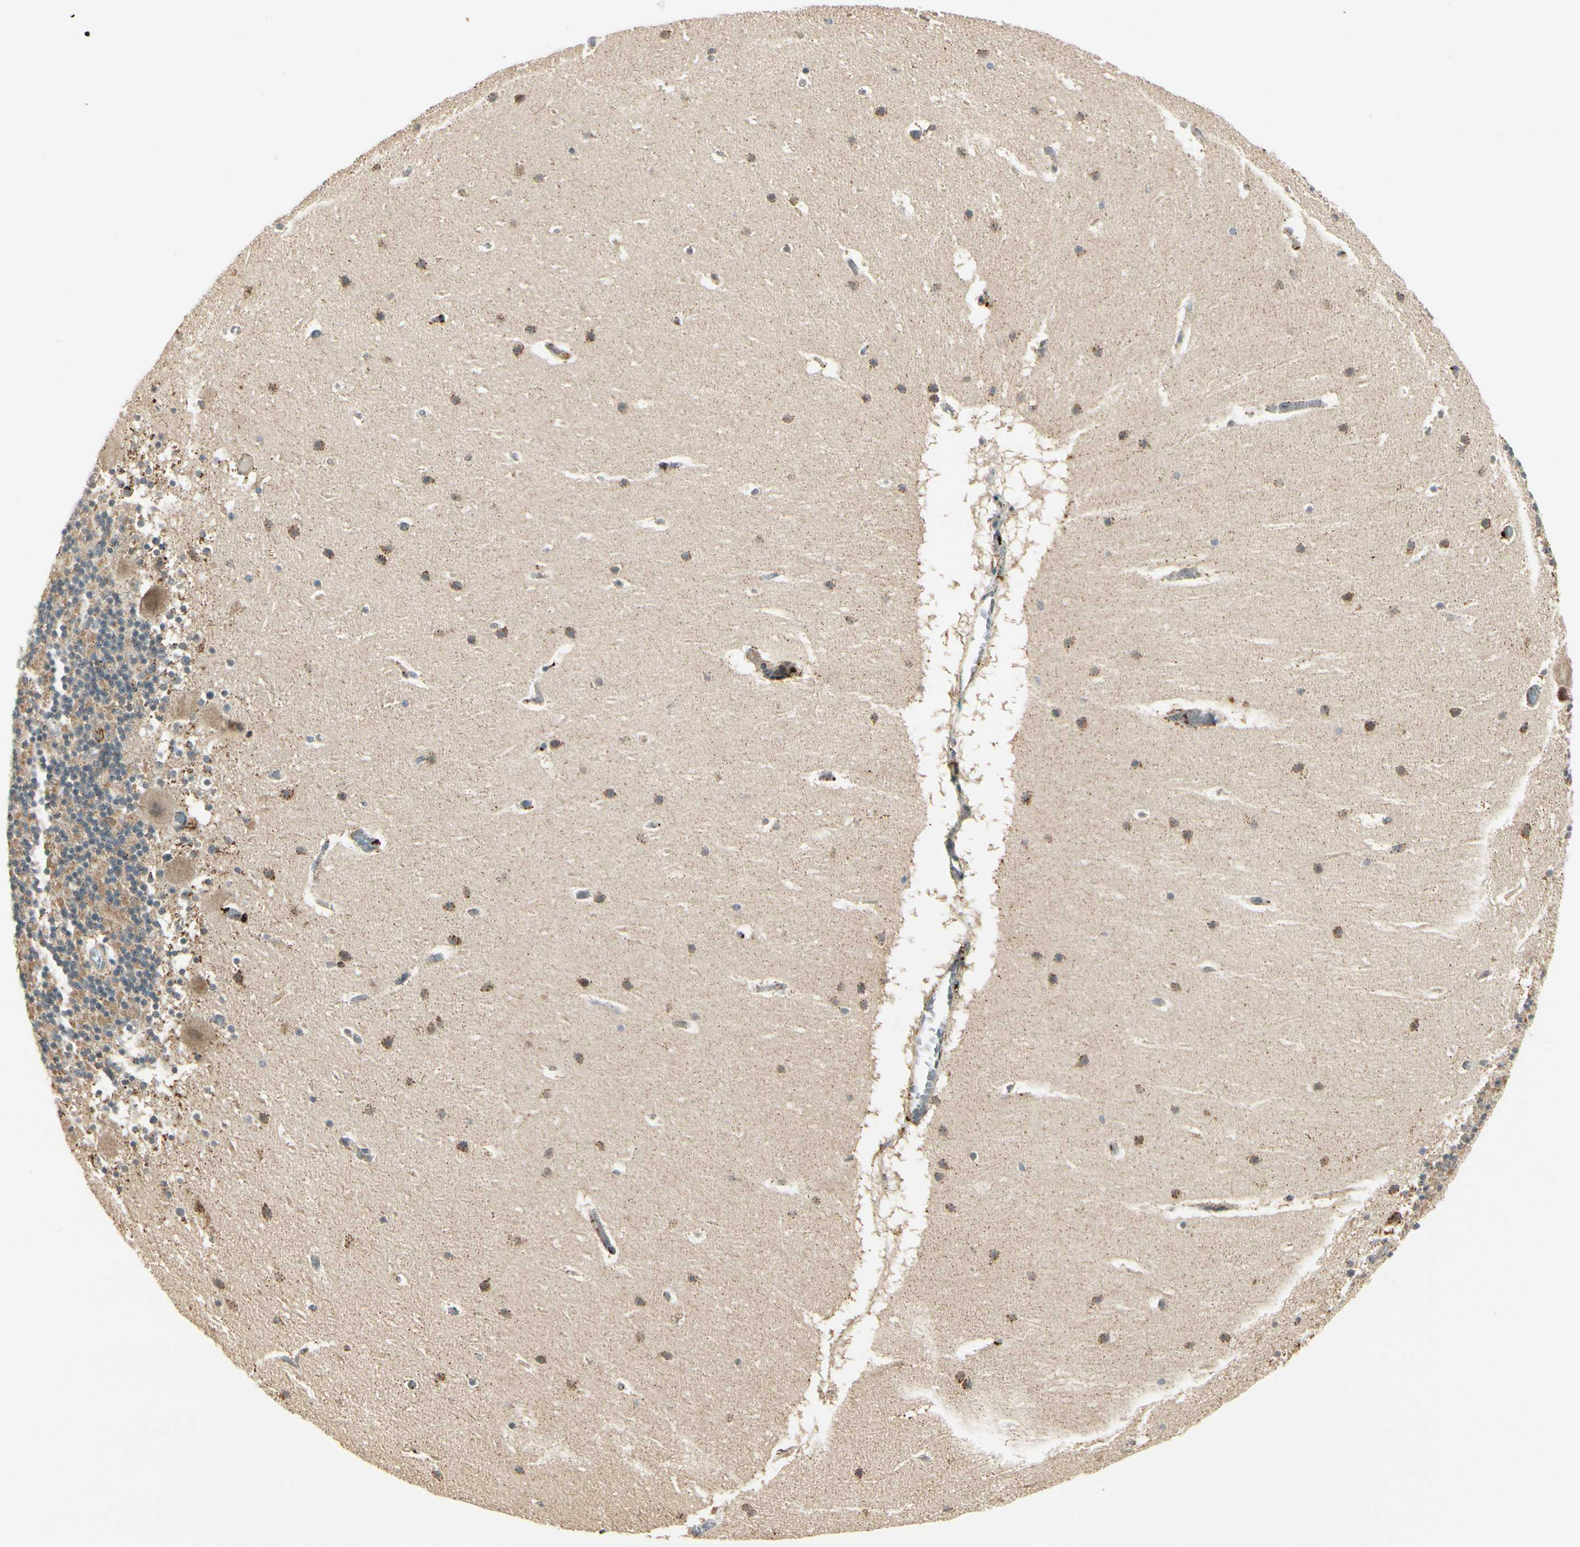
{"staining": {"intensity": "moderate", "quantity": "25%-75%", "location": "cytoplasmic/membranous"}, "tissue": "cerebellum", "cell_type": "Cells in granular layer", "image_type": "normal", "snomed": [{"axis": "morphology", "description": "Normal tissue, NOS"}, {"axis": "topography", "description": "Cerebellum"}], "caption": "Immunohistochemical staining of benign cerebellum displays moderate cytoplasmic/membranous protein expression in approximately 25%-75% of cells in granular layer.", "gene": "EPHB3", "patient": {"sex": "male", "age": 45}}